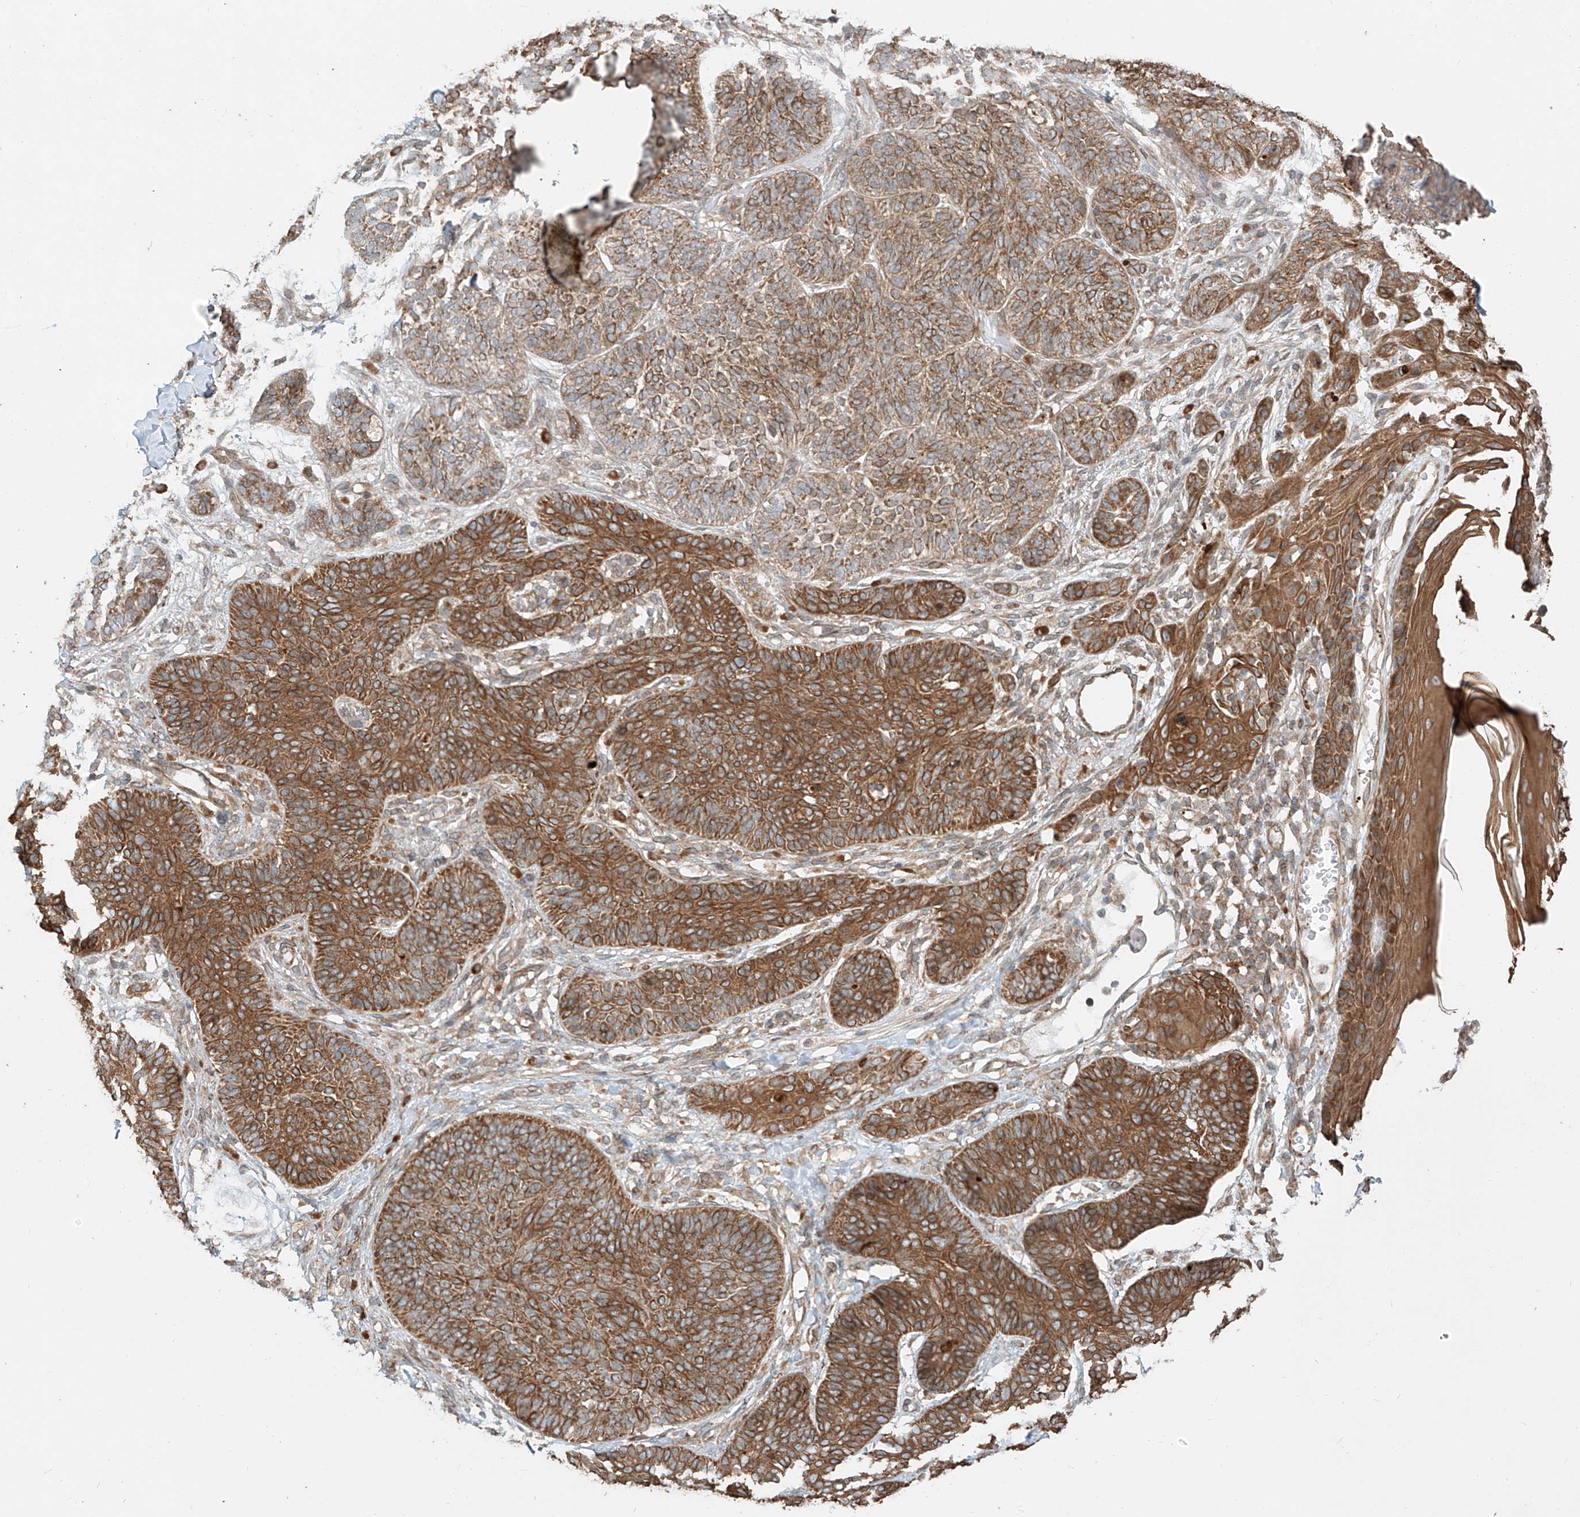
{"staining": {"intensity": "strong", "quantity": ">75%", "location": "cytoplasmic/membranous"}, "tissue": "skin cancer", "cell_type": "Tumor cells", "image_type": "cancer", "snomed": [{"axis": "morphology", "description": "Basal cell carcinoma"}, {"axis": "topography", "description": "Skin"}], "caption": "Strong cytoplasmic/membranous expression is appreciated in approximately >75% of tumor cells in skin basal cell carcinoma. (DAB IHC, brown staining for protein, blue staining for nuclei).", "gene": "CEP162", "patient": {"sex": "male", "age": 85}}